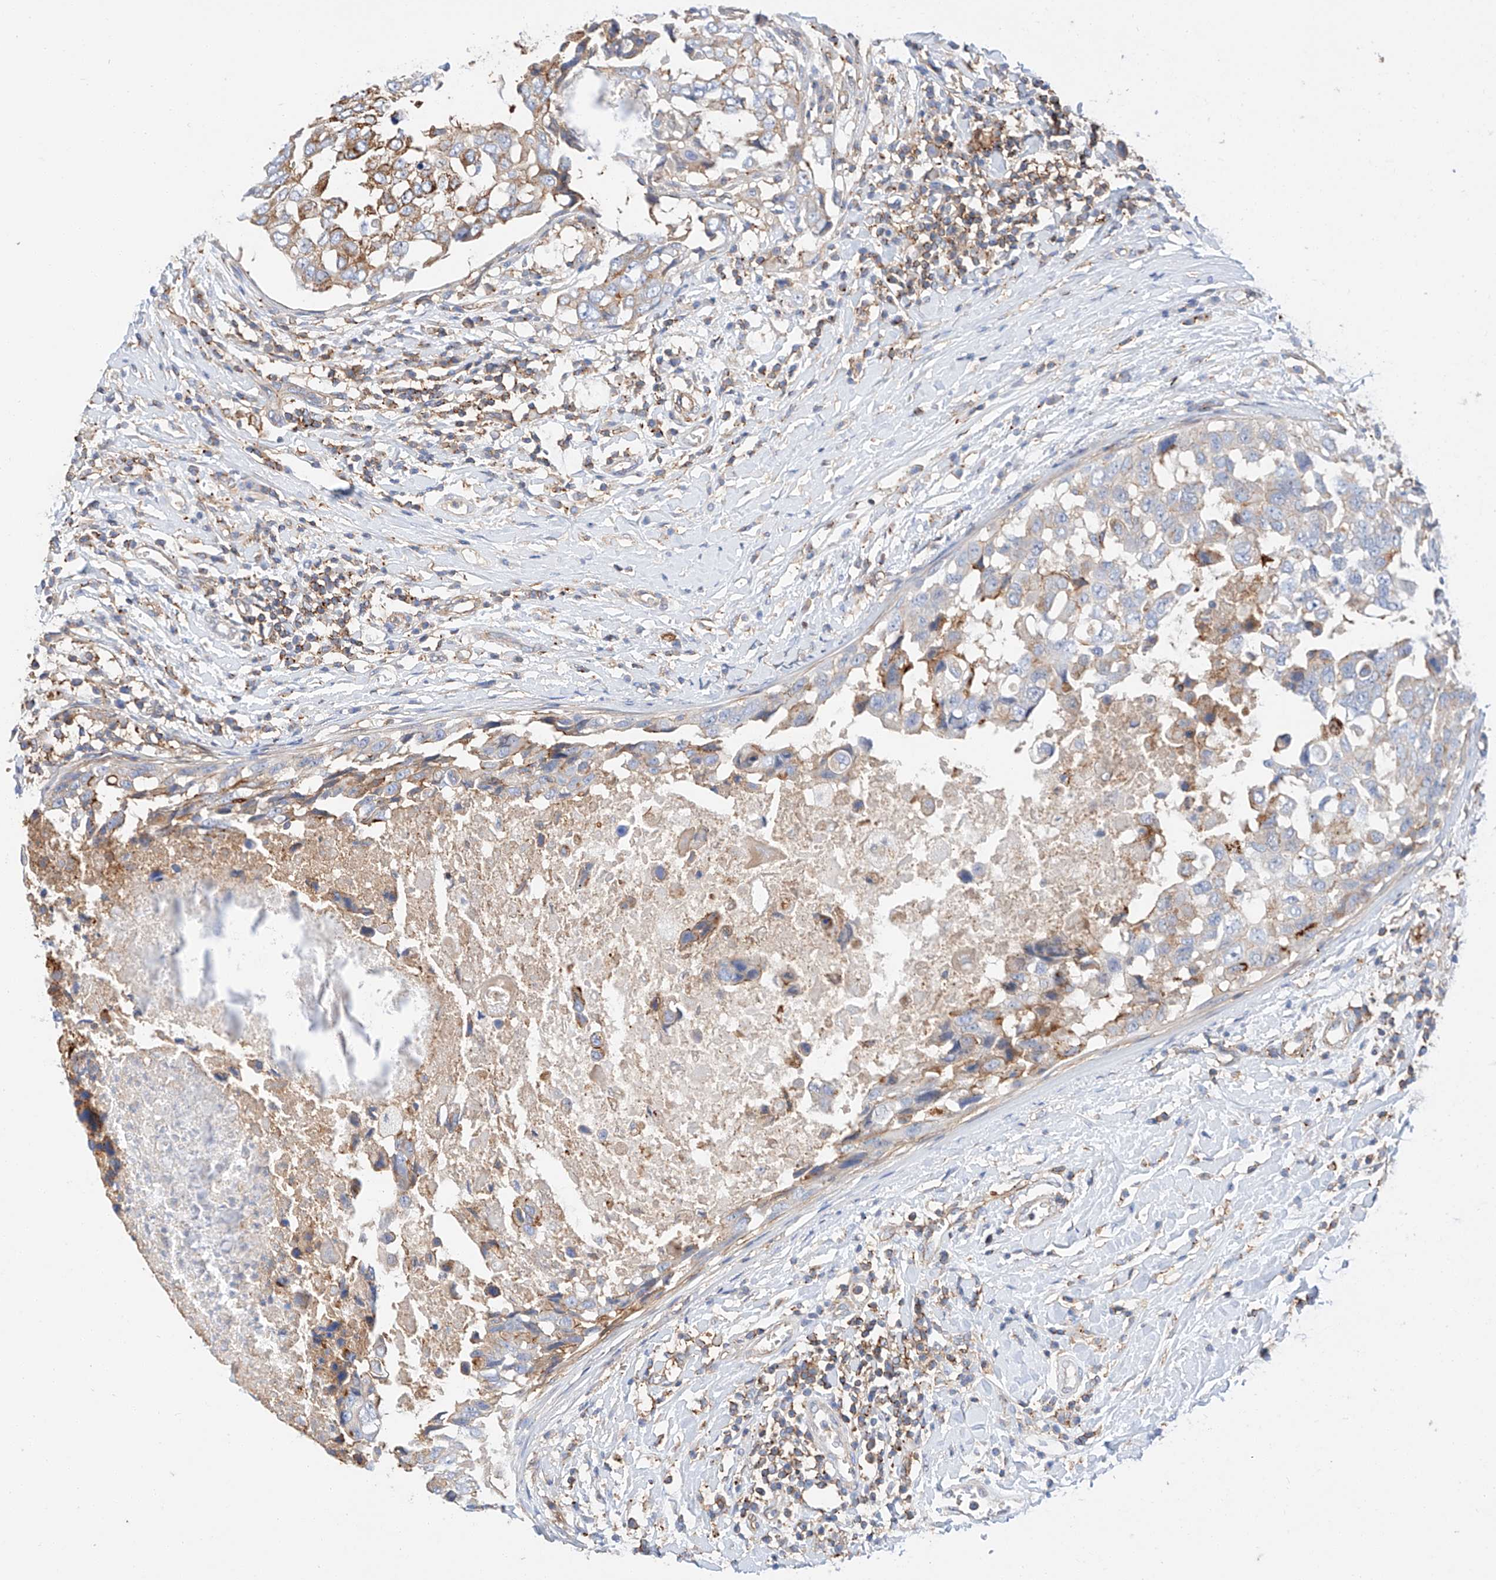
{"staining": {"intensity": "moderate", "quantity": "<25%", "location": "cytoplasmic/membranous"}, "tissue": "breast cancer", "cell_type": "Tumor cells", "image_type": "cancer", "snomed": [{"axis": "morphology", "description": "Duct carcinoma"}, {"axis": "topography", "description": "Breast"}], "caption": "Breast cancer stained with a brown dye reveals moderate cytoplasmic/membranous positive staining in about <25% of tumor cells.", "gene": "HAUS4", "patient": {"sex": "female", "age": 27}}